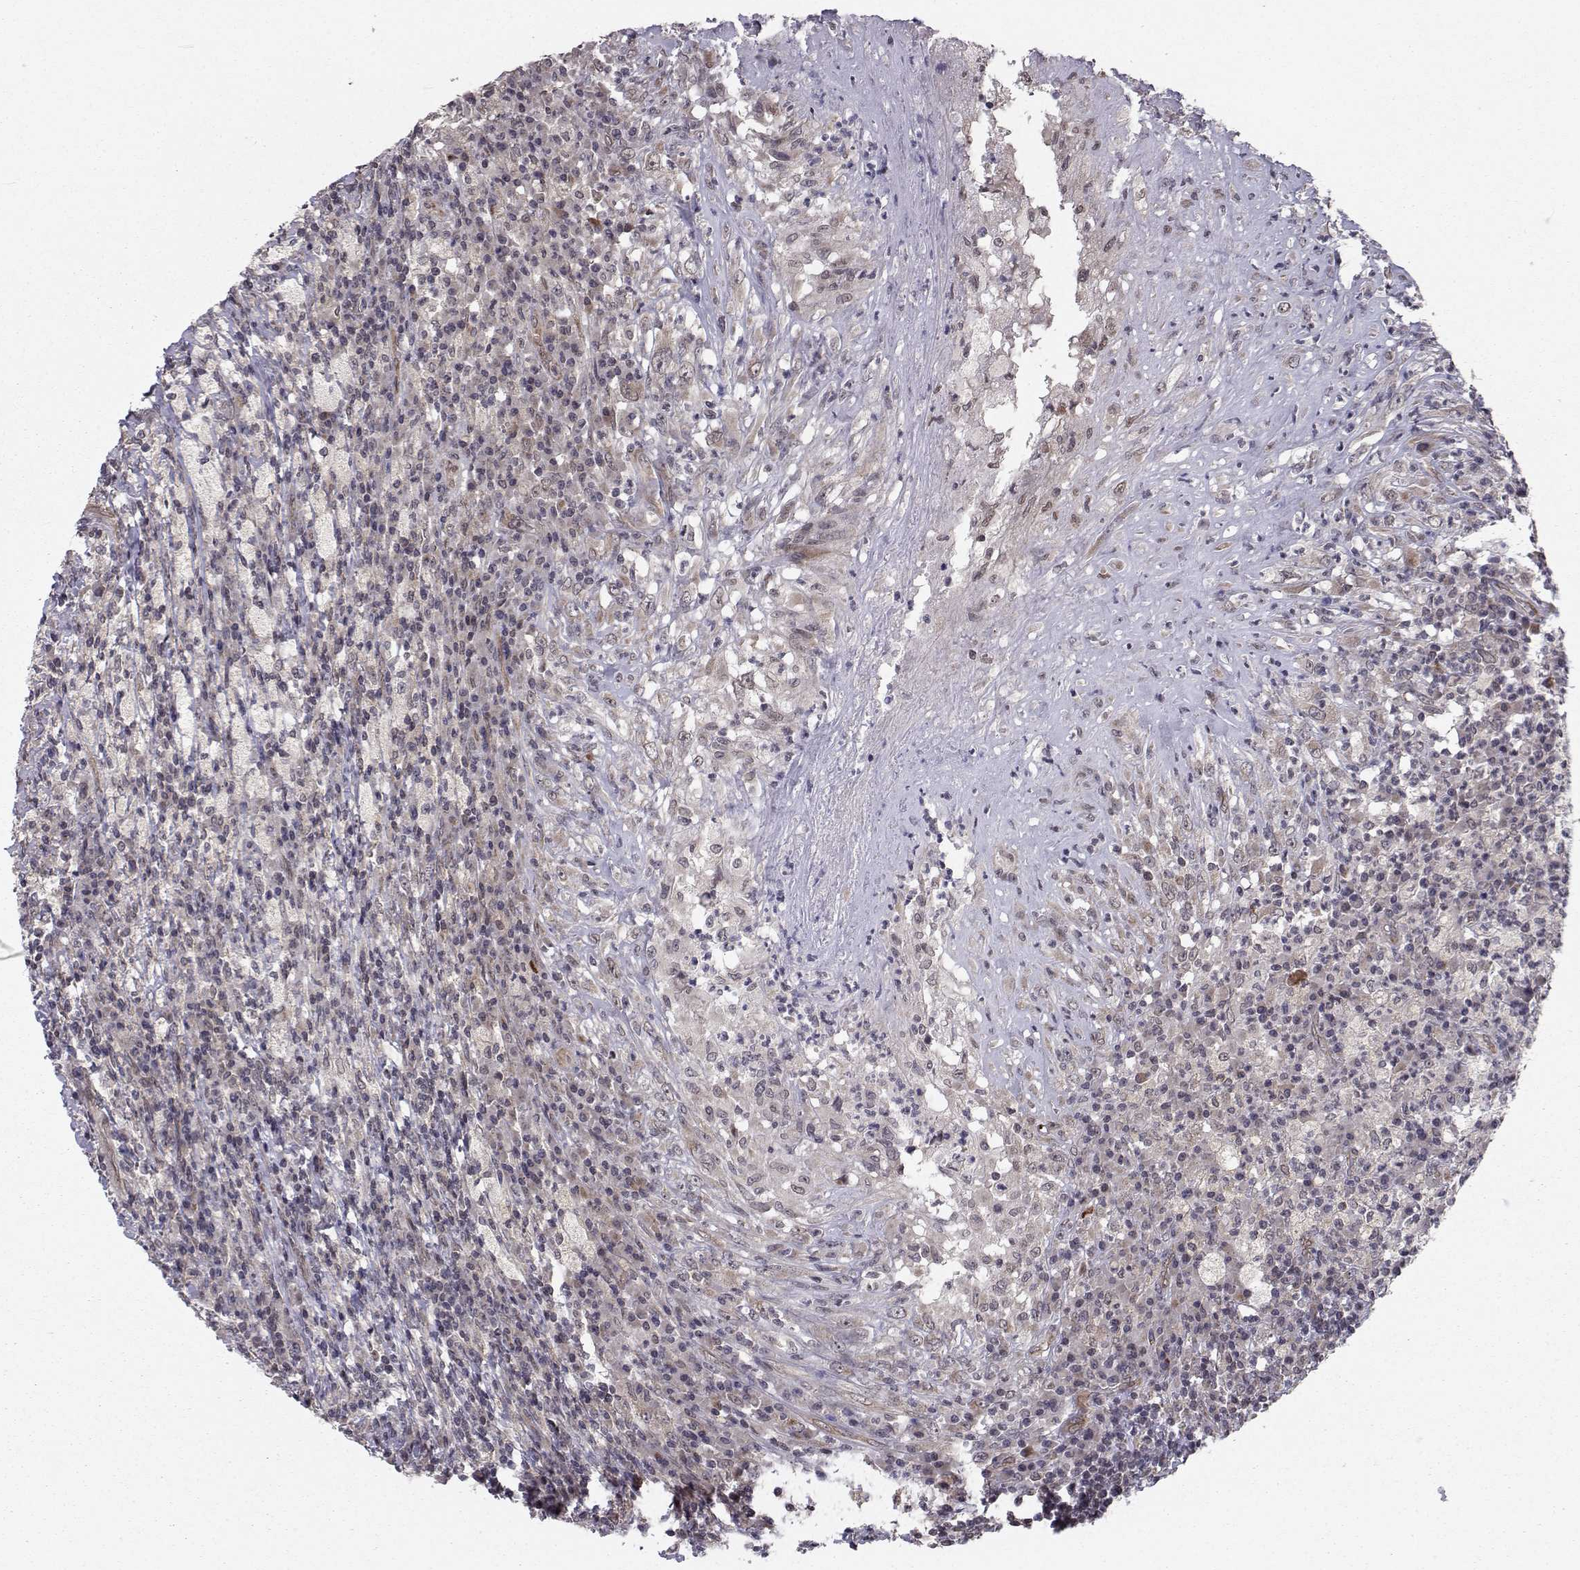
{"staining": {"intensity": "weak", "quantity": "25%-75%", "location": "cytoplasmic/membranous"}, "tissue": "testis cancer", "cell_type": "Tumor cells", "image_type": "cancer", "snomed": [{"axis": "morphology", "description": "Necrosis, NOS"}, {"axis": "morphology", "description": "Carcinoma, Embryonal, NOS"}, {"axis": "topography", "description": "Testis"}], "caption": "Immunohistochemistry (IHC) image of testis cancer (embryonal carcinoma) stained for a protein (brown), which shows low levels of weak cytoplasmic/membranous staining in approximately 25%-75% of tumor cells.", "gene": "PKN2", "patient": {"sex": "male", "age": 19}}